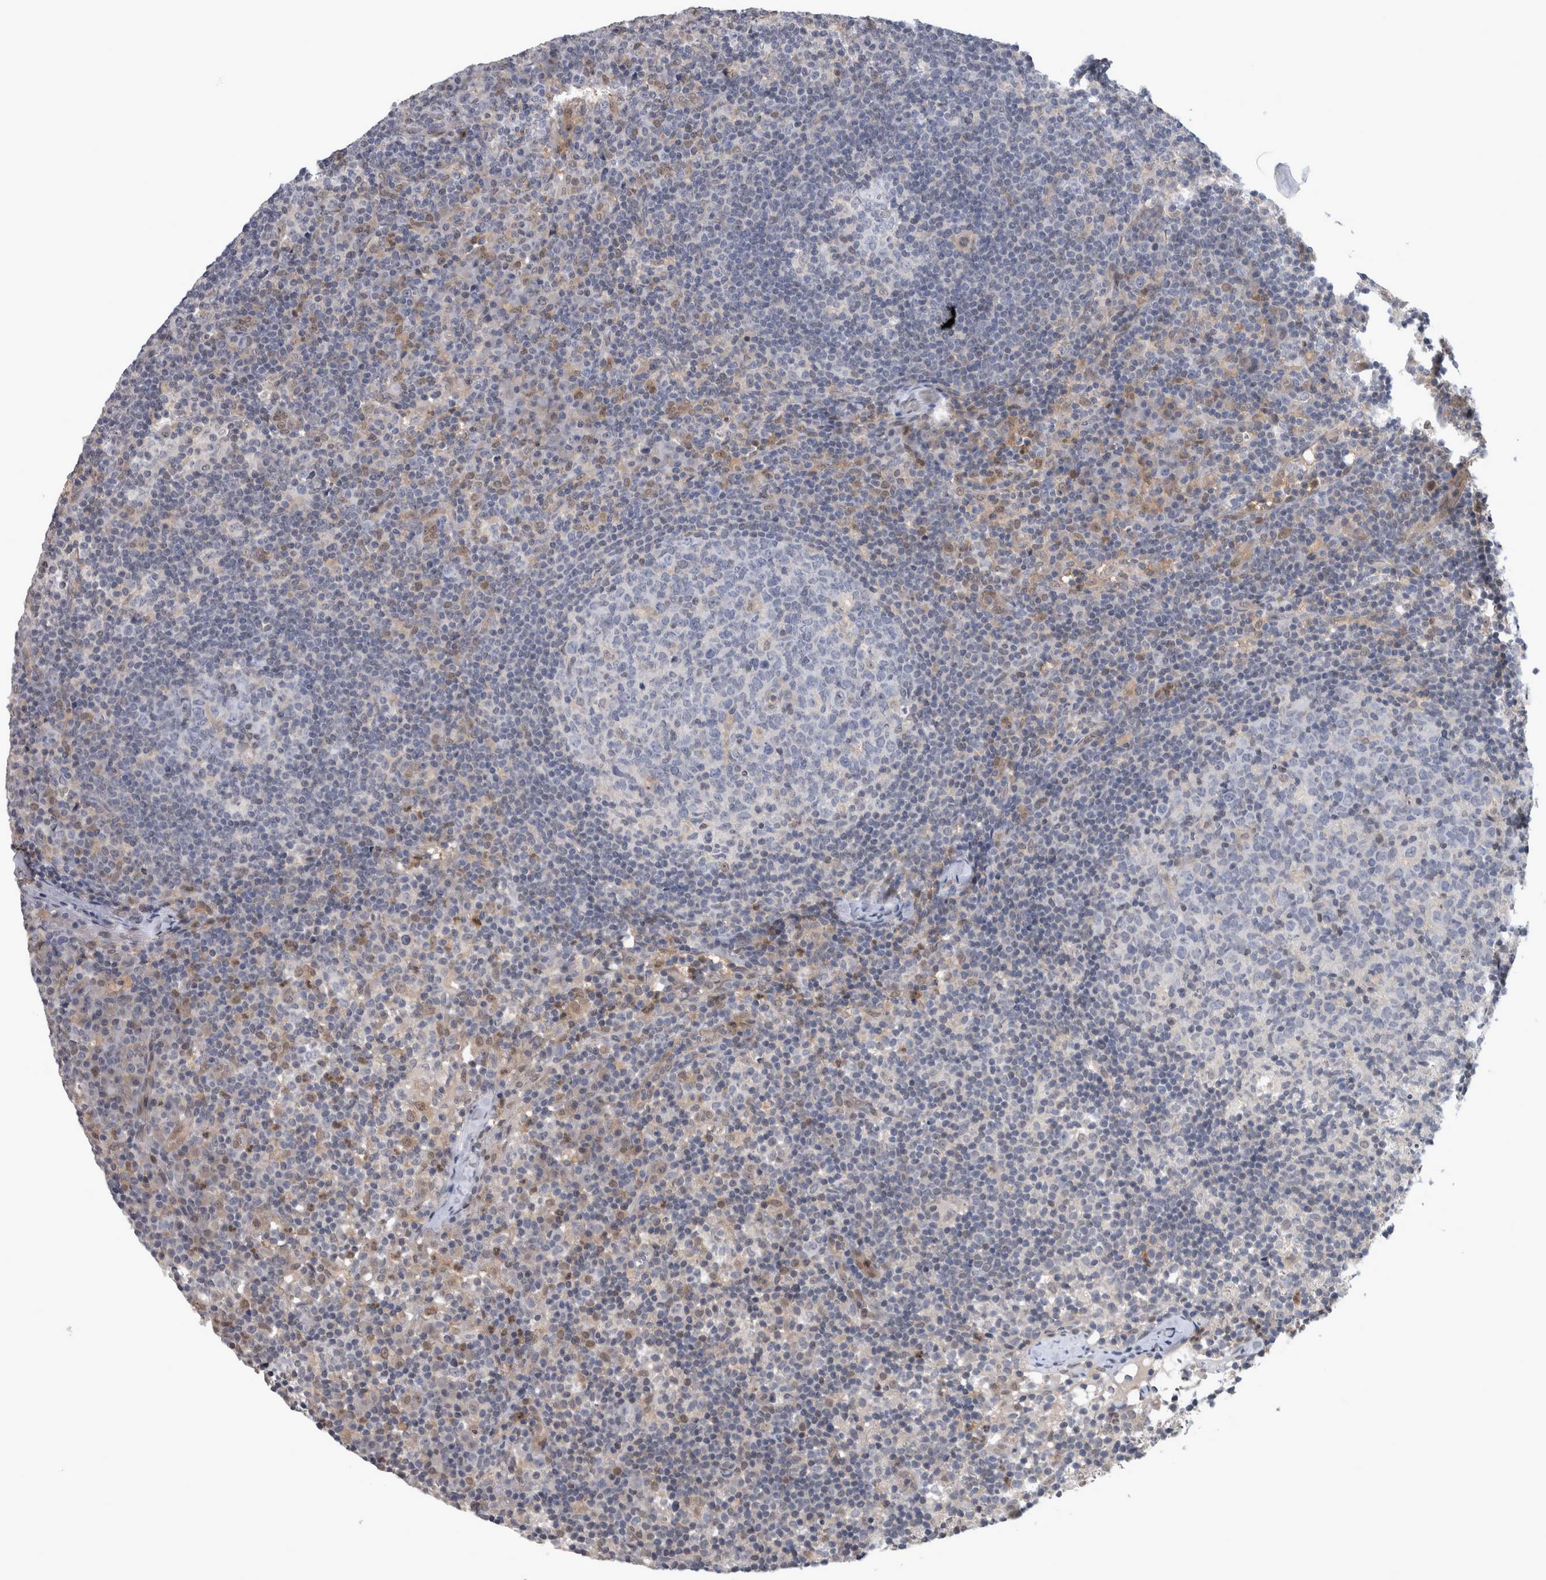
{"staining": {"intensity": "negative", "quantity": "none", "location": "none"}, "tissue": "lymph node", "cell_type": "Germinal center cells", "image_type": "normal", "snomed": [{"axis": "morphology", "description": "Normal tissue, NOS"}, {"axis": "morphology", "description": "Inflammation, NOS"}, {"axis": "topography", "description": "Lymph node"}], "caption": "Immunohistochemistry of benign human lymph node demonstrates no positivity in germinal center cells. (Immunohistochemistry, brightfield microscopy, high magnification).", "gene": "NAPRT", "patient": {"sex": "male", "age": 55}}